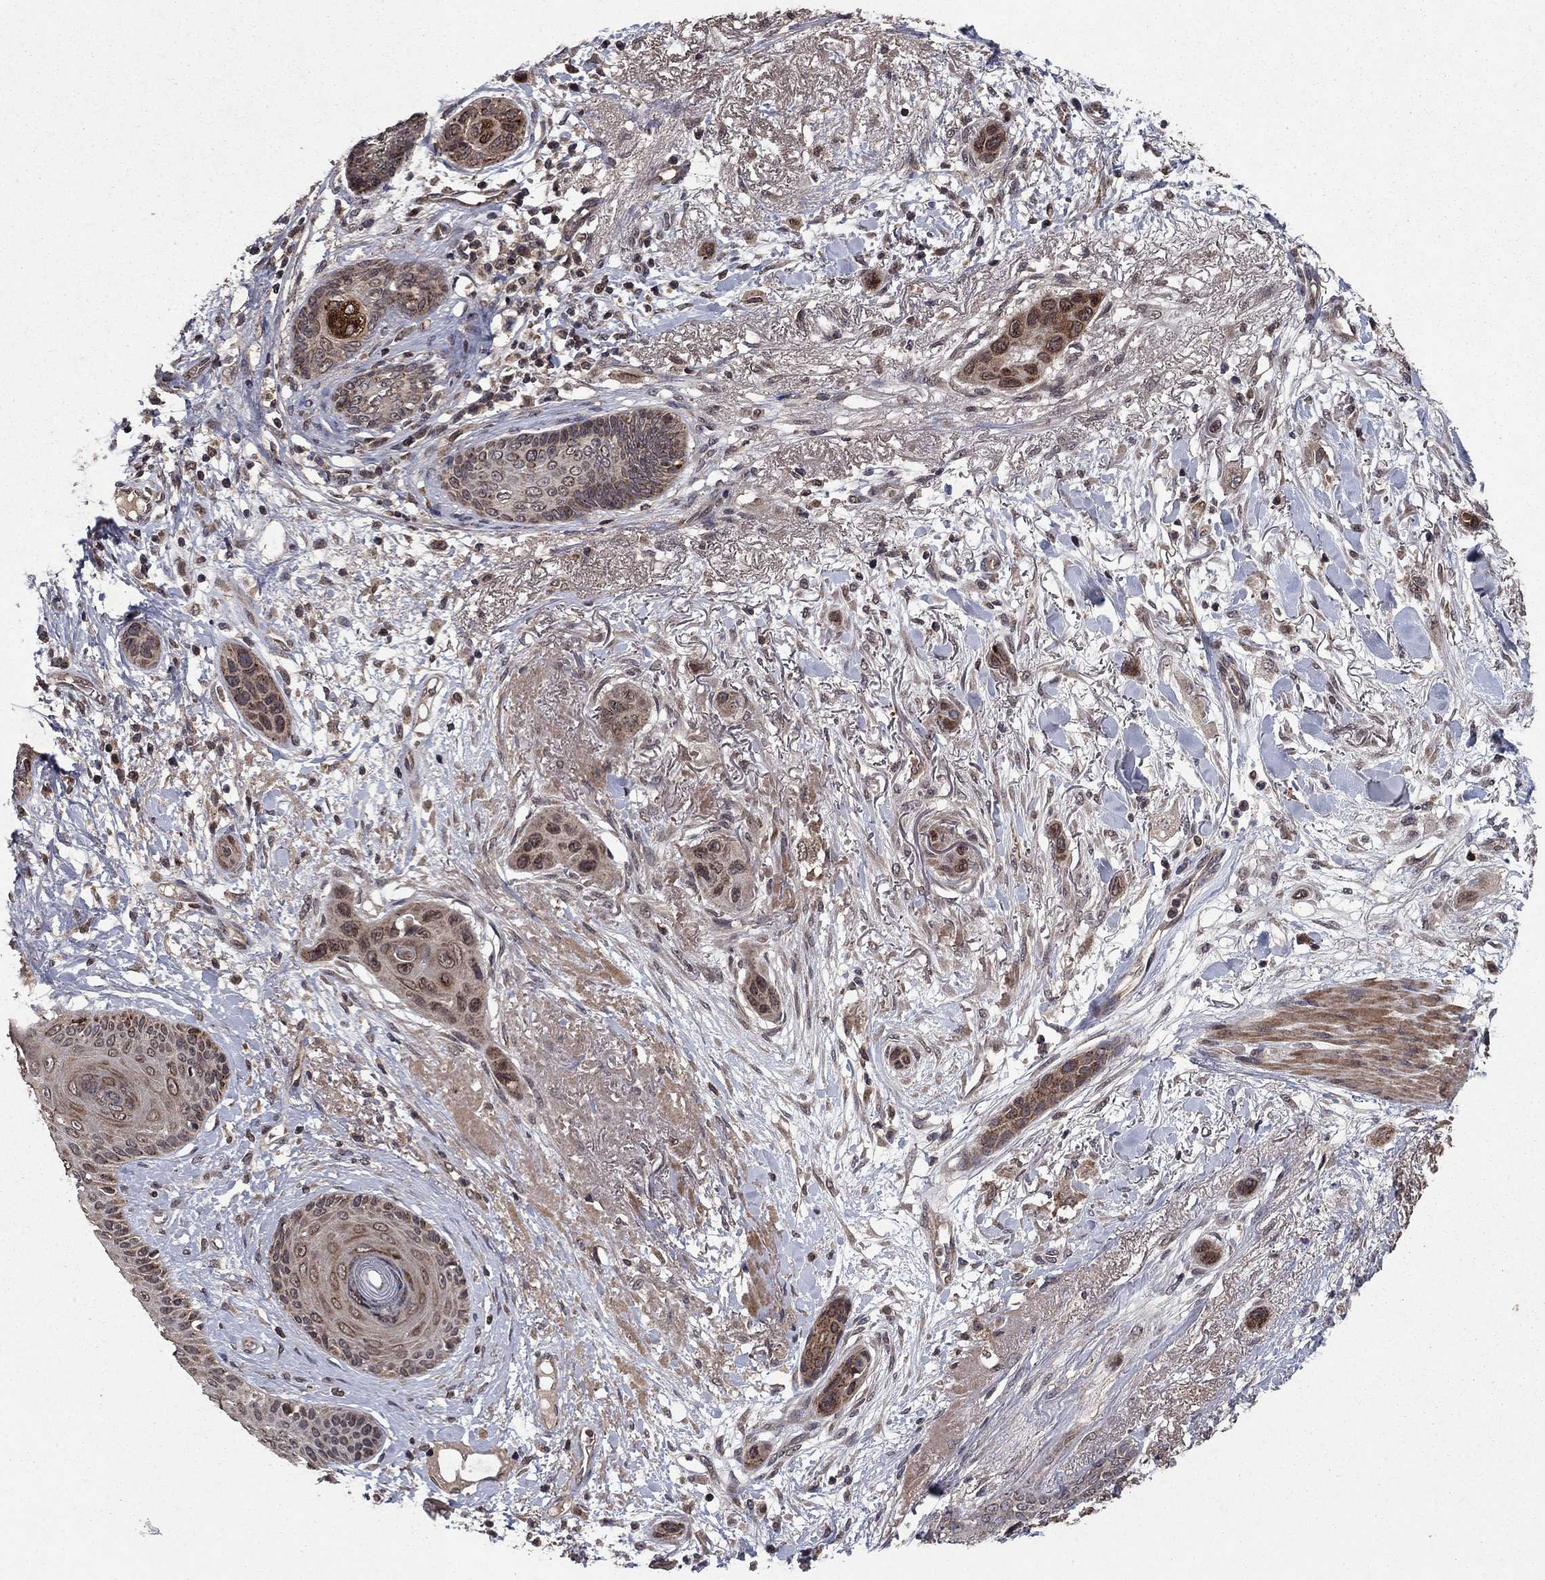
{"staining": {"intensity": "moderate", "quantity": "<25%", "location": "cytoplasmic/membranous"}, "tissue": "skin cancer", "cell_type": "Tumor cells", "image_type": "cancer", "snomed": [{"axis": "morphology", "description": "Squamous cell carcinoma, NOS"}, {"axis": "topography", "description": "Skin"}], "caption": "Protein expression analysis of skin cancer demonstrates moderate cytoplasmic/membranous expression in about <25% of tumor cells. (brown staining indicates protein expression, while blue staining denotes nuclei).", "gene": "DHRS1", "patient": {"sex": "male", "age": 79}}